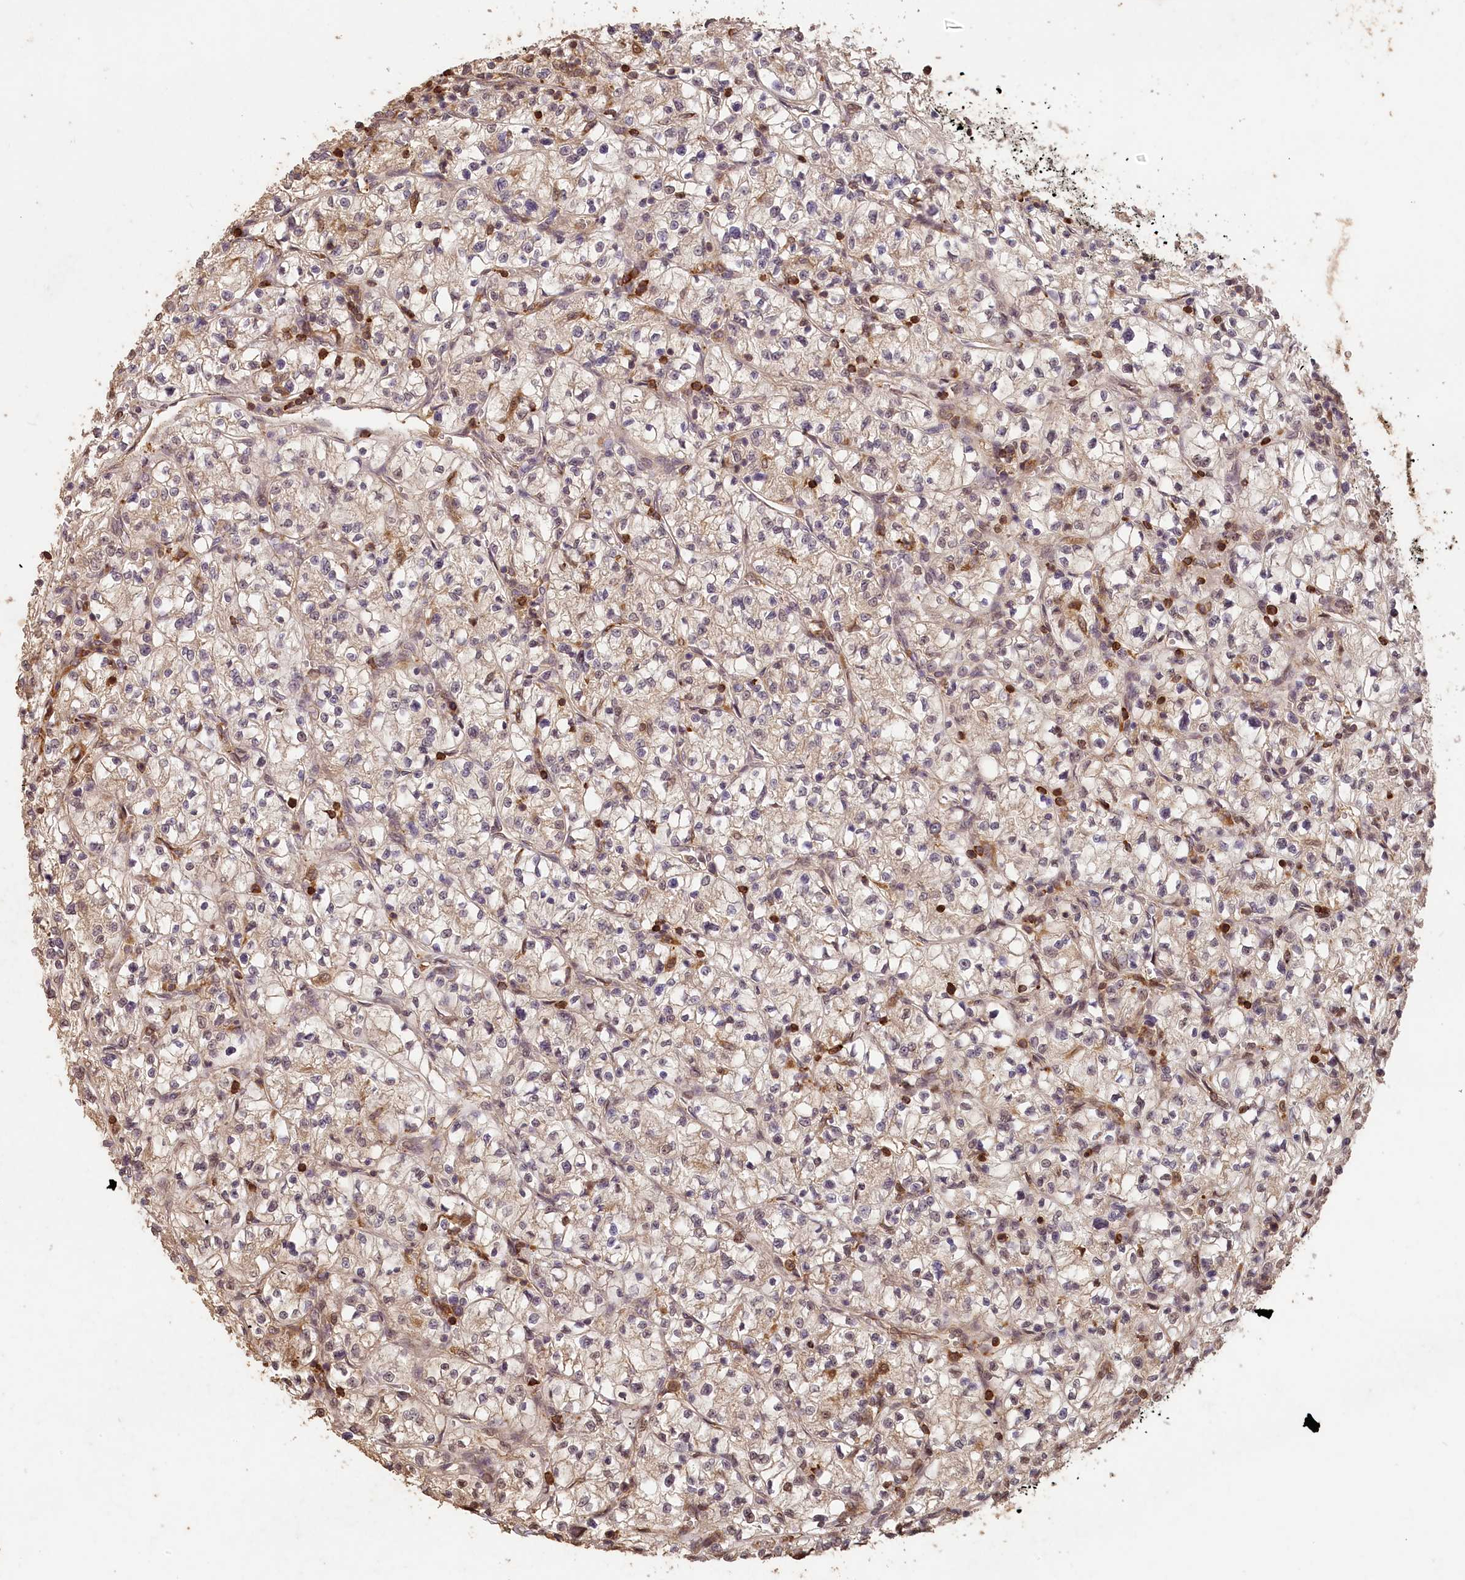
{"staining": {"intensity": "weak", "quantity": "<25%", "location": "cytoplasmic/membranous"}, "tissue": "renal cancer", "cell_type": "Tumor cells", "image_type": "cancer", "snomed": [{"axis": "morphology", "description": "Adenocarcinoma, NOS"}, {"axis": "topography", "description": "Kidney"}], "caption": "Protein analysis of renal cancer (adenocarcinoma) reveals no significant expression in tumor cells.", "gene": "MADD", "patient": {"sex": "female", "age": 64}}